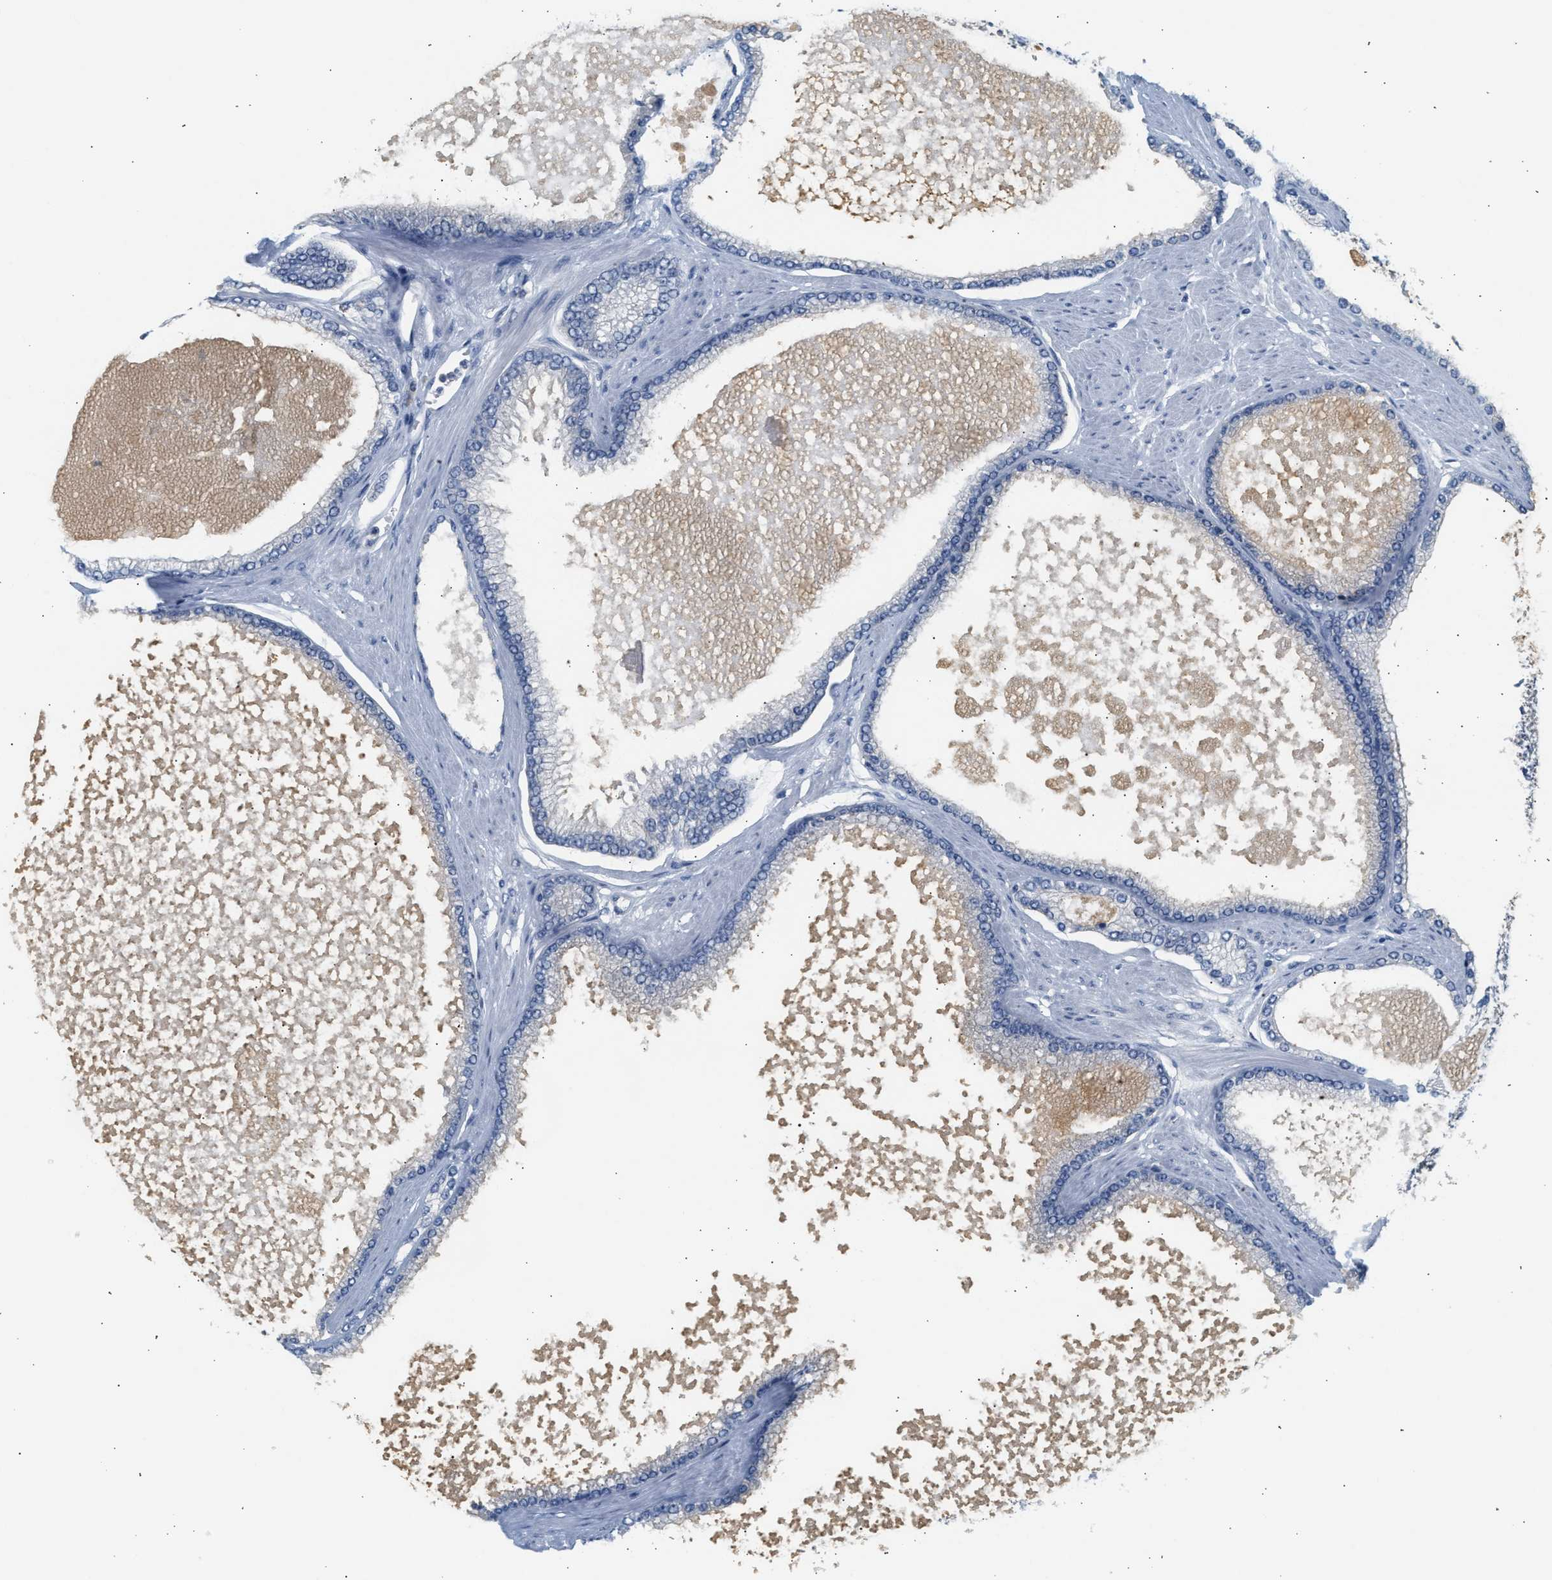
{"staining": {"intensity": "negative", "quantity": "none", "location": "none"}, "tissue": "prostate cancer", "cell_type": "Tumor cells", "image_type": "cancer", "snomed": [{"axis": "morphology", "description": "Adenocarcinoma, High grade"}, {"axis": "topography", "description": "Prostate"}], "caption": "This is an immunohistochemistry image of adenocarcinoma (high-grade) (prostate). There is no staining in tumor cells.", "gene": "PAFAH1B1", "patient": {"sex": "male", "age": 61}}